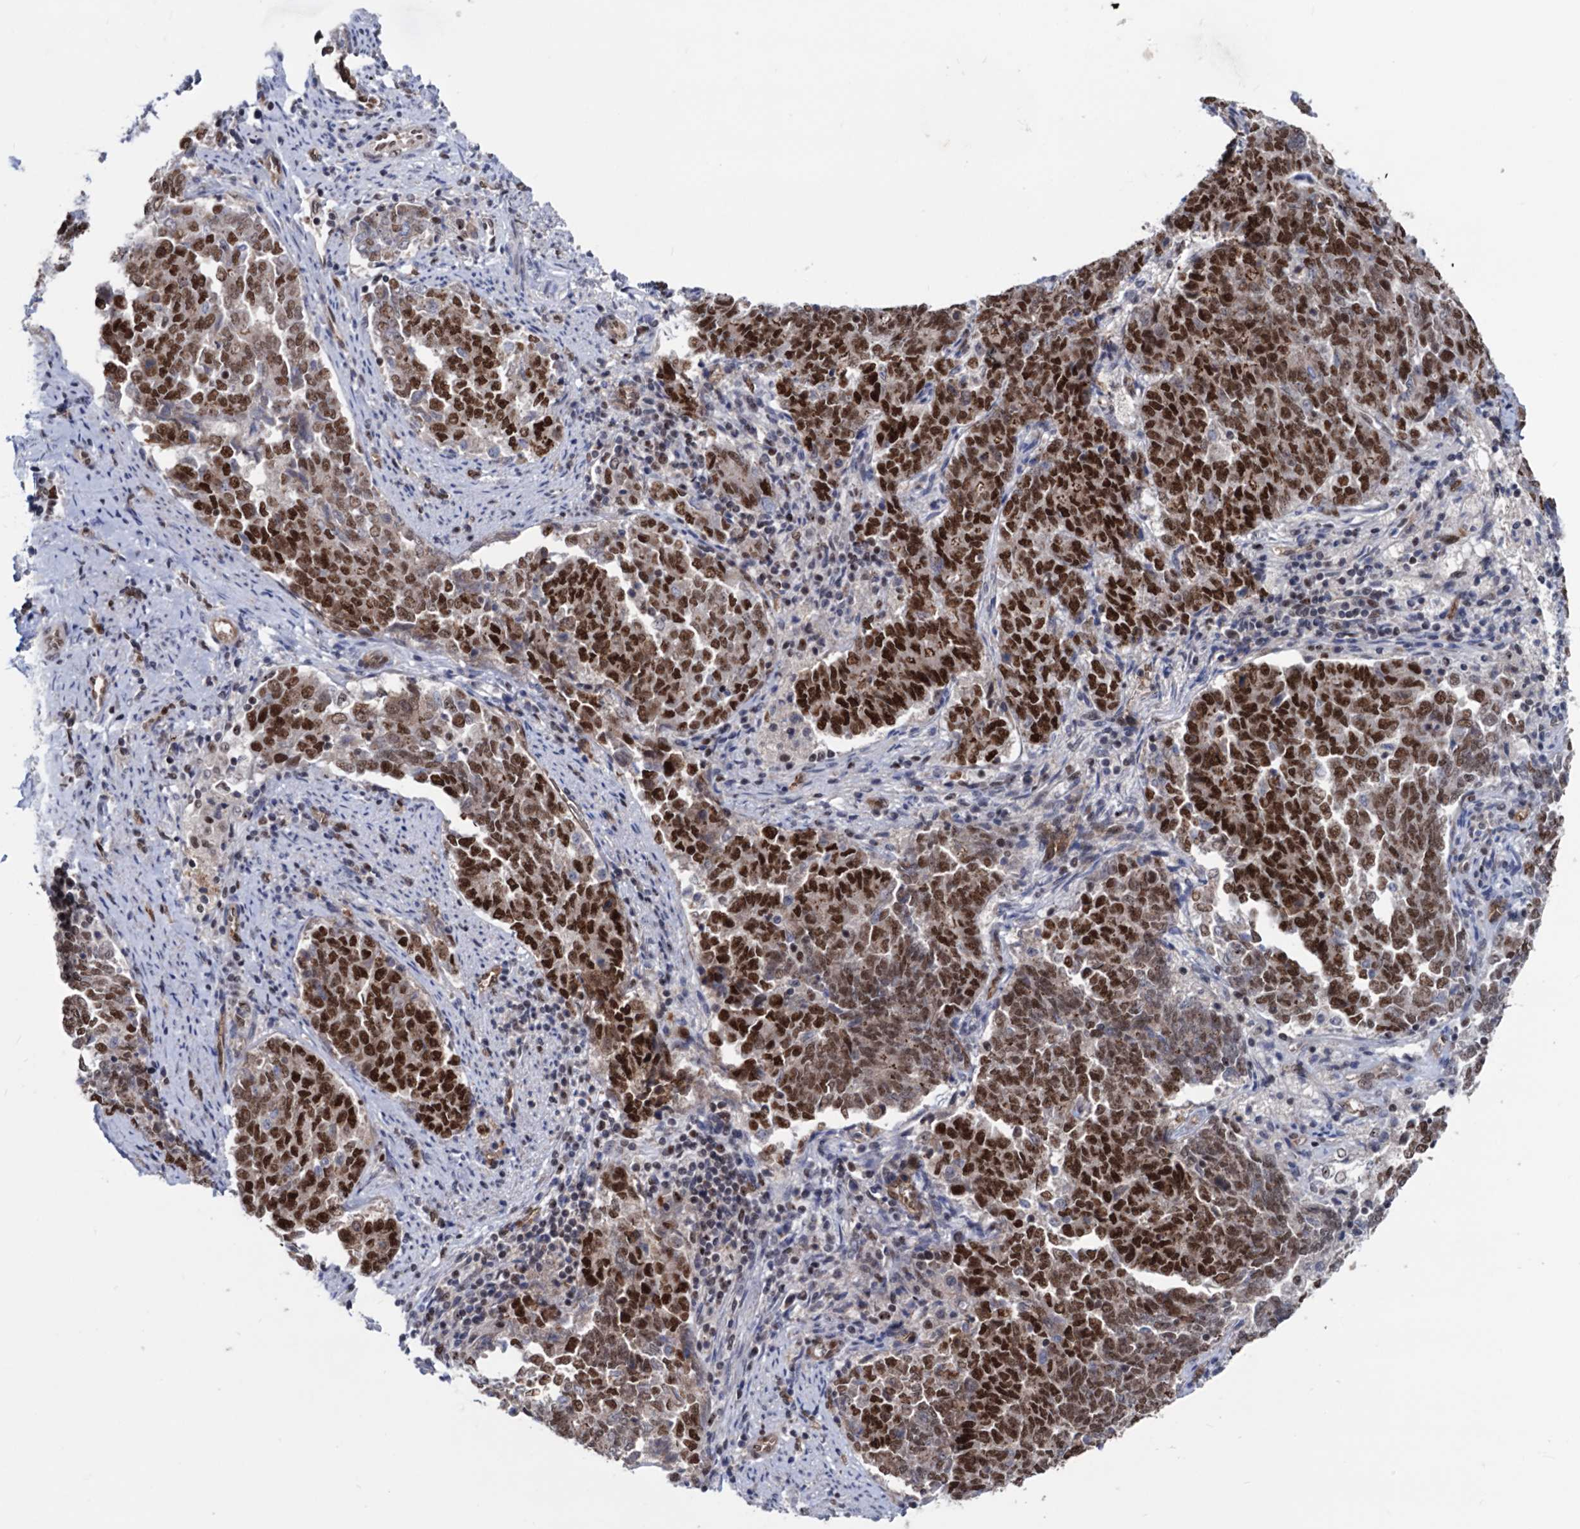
{"staining": {"intensity": "strong", "quantity": ">75%", "location": "nuclear"}, "tissue": "endometrial cancer", "cell_type": "Tumor cells", "image_type": "cancer", "snomed": [{"axis": "morphology", "description": "Adenocarcinoma, NOS"}, {"axis": "topography", "description": "Endometrium"}], "caption": "A histopathology image showing strong nuclear expression in about >75% of tumor cells in endometrial cancer (adenocarcinoma), as visualized by brown immunohistochemical staining.", "gene": "GALNT11", "patient": {"sex": "female", "age": 80}}